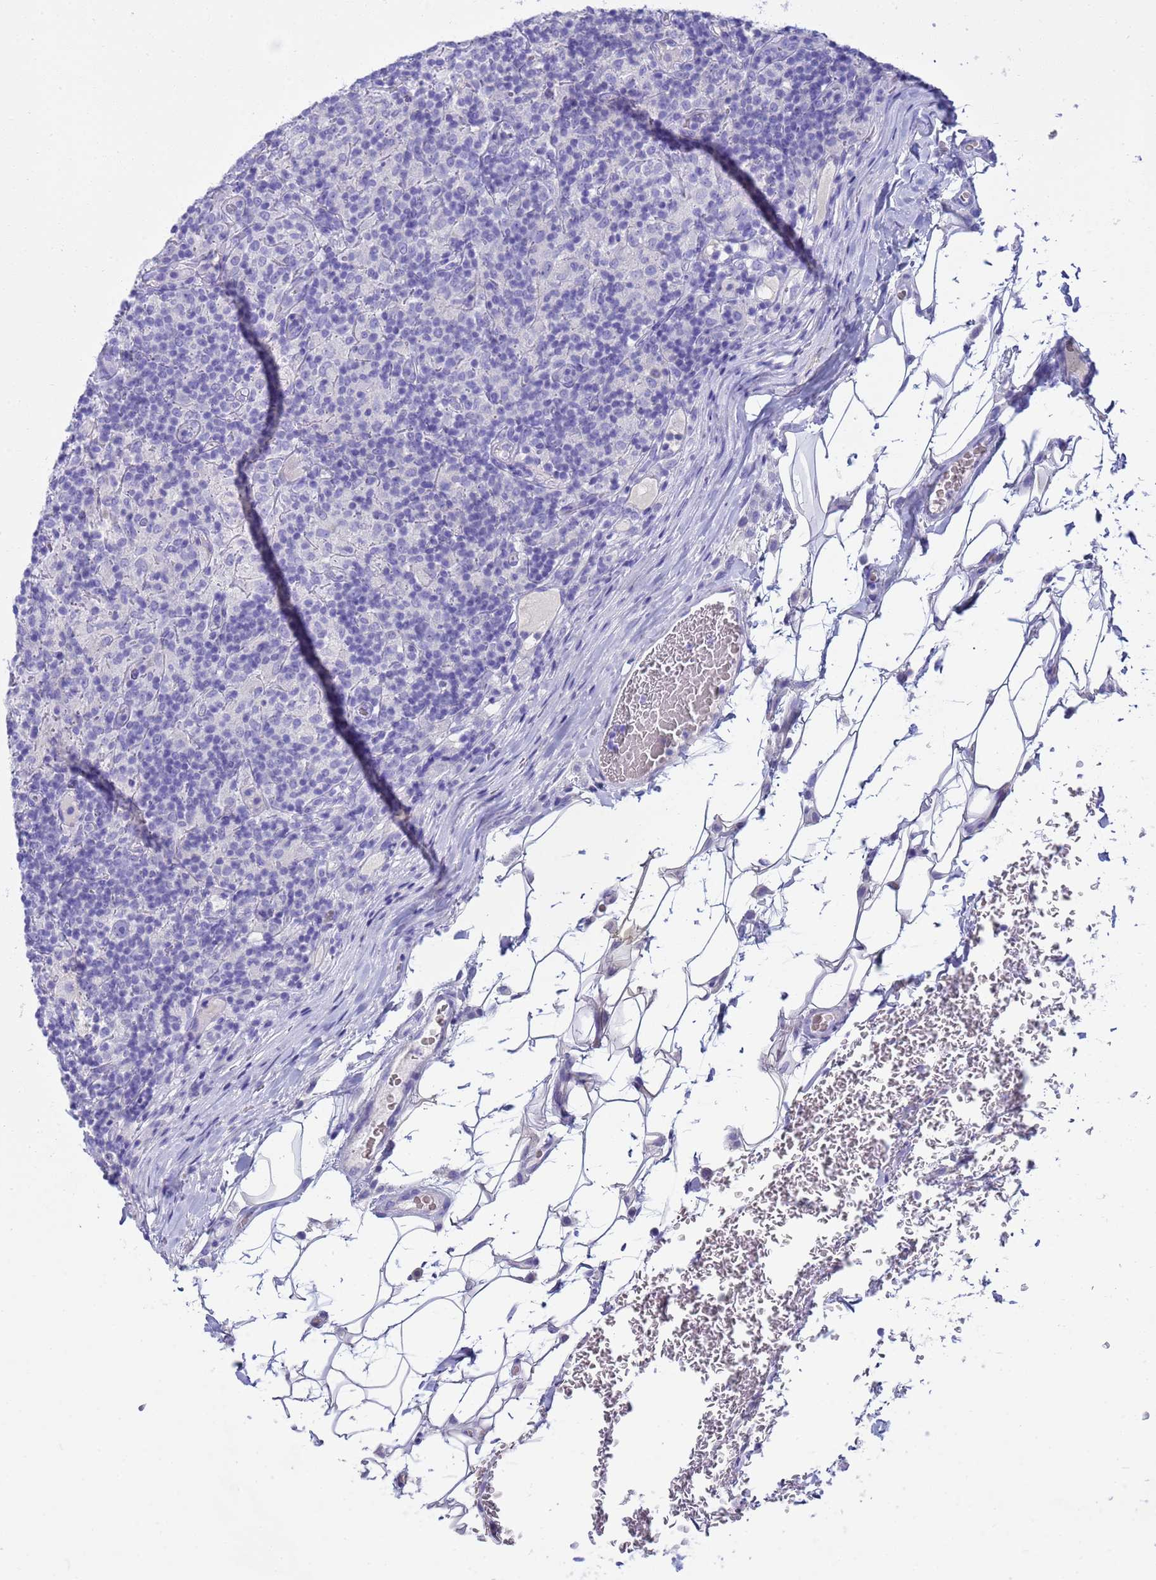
{"staining": {"intensity": "negative", "quantity": "none", "location": "none"}, "tissue": "lymphoma", "cell_type": "Tumor cells", "image_type": "cancer", "snomed": [{"axis": "morphology", "description": "Hodgkin's disease, NOS"}, {"axis": "topography", "description": "Lymph node"}], "caption": "Immunohistochemistry (IHC) histopathology image of neoplastic tissue: Hodgkin's disease stained with DAB (3,3'-diaminobenzidine) demonstrates no significant protein expression in tumor cells.", "gene": "SYCN", "patient": {"sex": "male", "age": 70}}